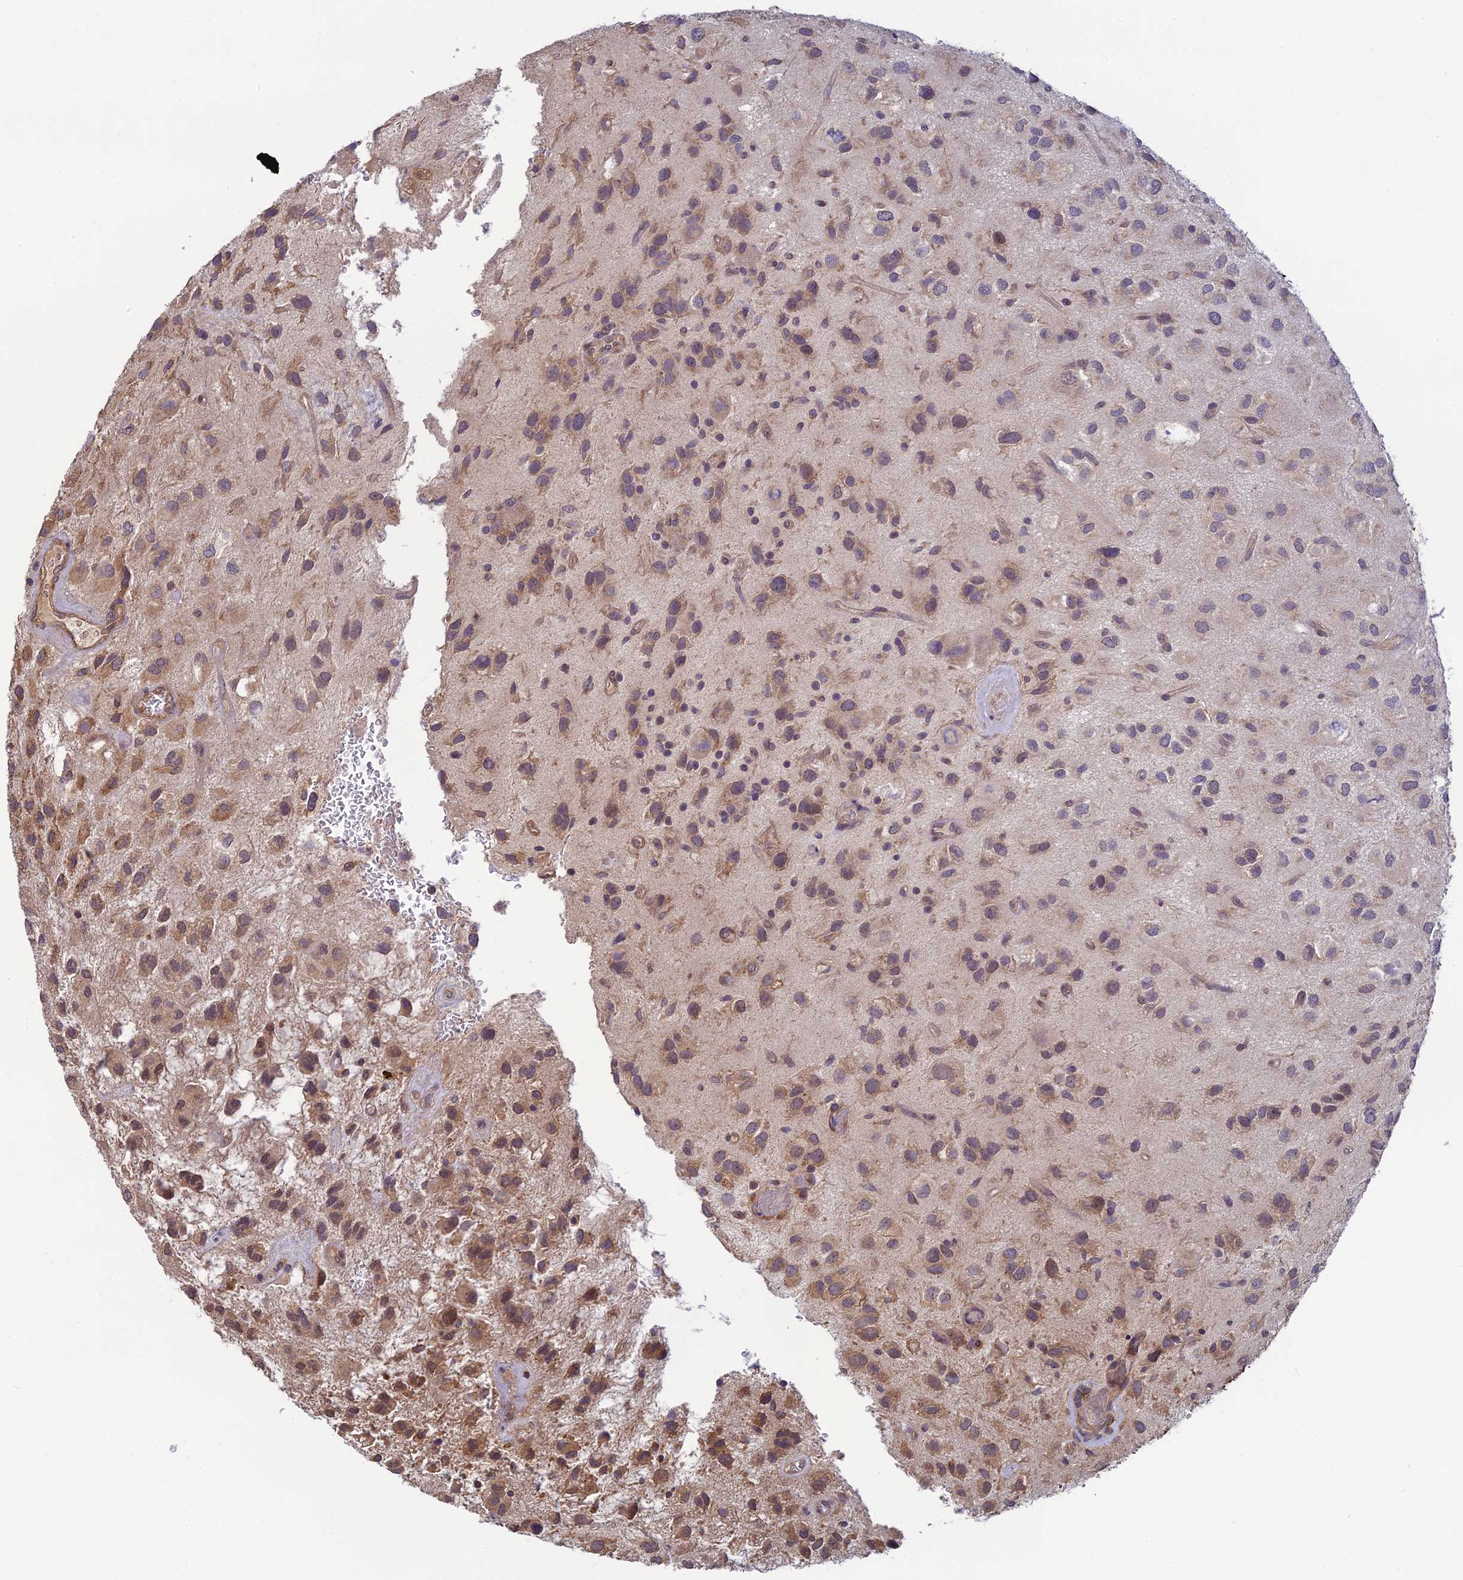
{"staining": {"intensity": "moderate", "quantity": "25%-75%", "location": "cytoplasmic/membranous"}, "tissue": "glioma", "cell_type": "Tumor cells", "image_type": "cancer", "snomed": [{"axis": "morphology", "description": "Glioma, malignant, Low grade"}, {"axis": "topography", "description": "Brain"}], "caption": "This image shows IHC staining of malignant low-grade glioma, with medium moderate cytoplasmic/membranous staining in about 25%-75% of tumor cells.", "gene": "MRNIP", "patient": {"sex": "male", "age": 66}}